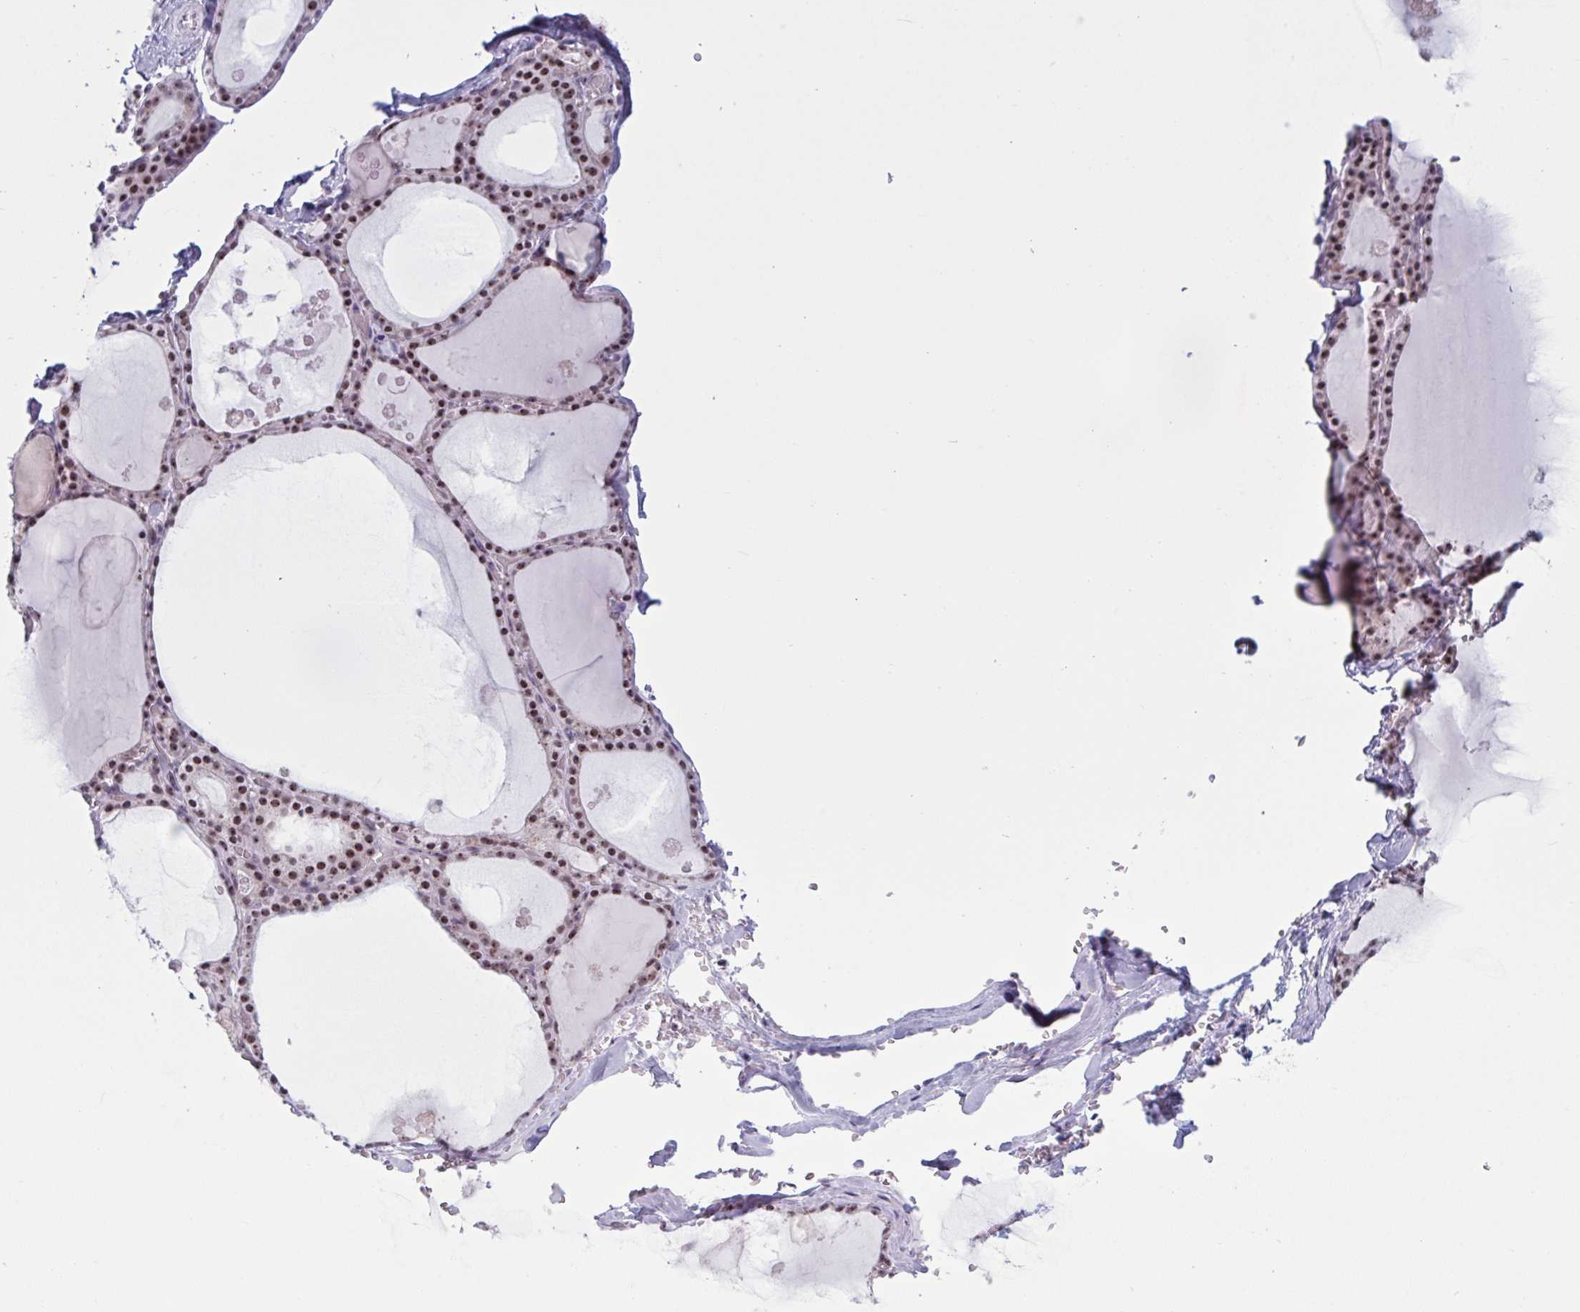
{"staining": {"intensity": "moderate", "quantity": ">75%", "location": "nuclear"}, "tissue": "thyroid gland", "cell_type": "Glandular cells", "image_type": "normal", "snomed": [{"axis": "morphology", "description": "Normal tissue, NOS"}, {"axis": "topography", "description": "Thyroid gland"}], "caption": "An IHC image of benign tissue is shown. Protein staining in brown shows moderate nuclear positivity in thyroid gland within glandular cells. The protein is stained brown, and the nuclei are stained in blue (DAB (3,3'-diaminobenzidine) IHC with brightfield microscopy, high magnification).", "gene": "TGM6", "patient": {"sex": "male", "age": 56}}